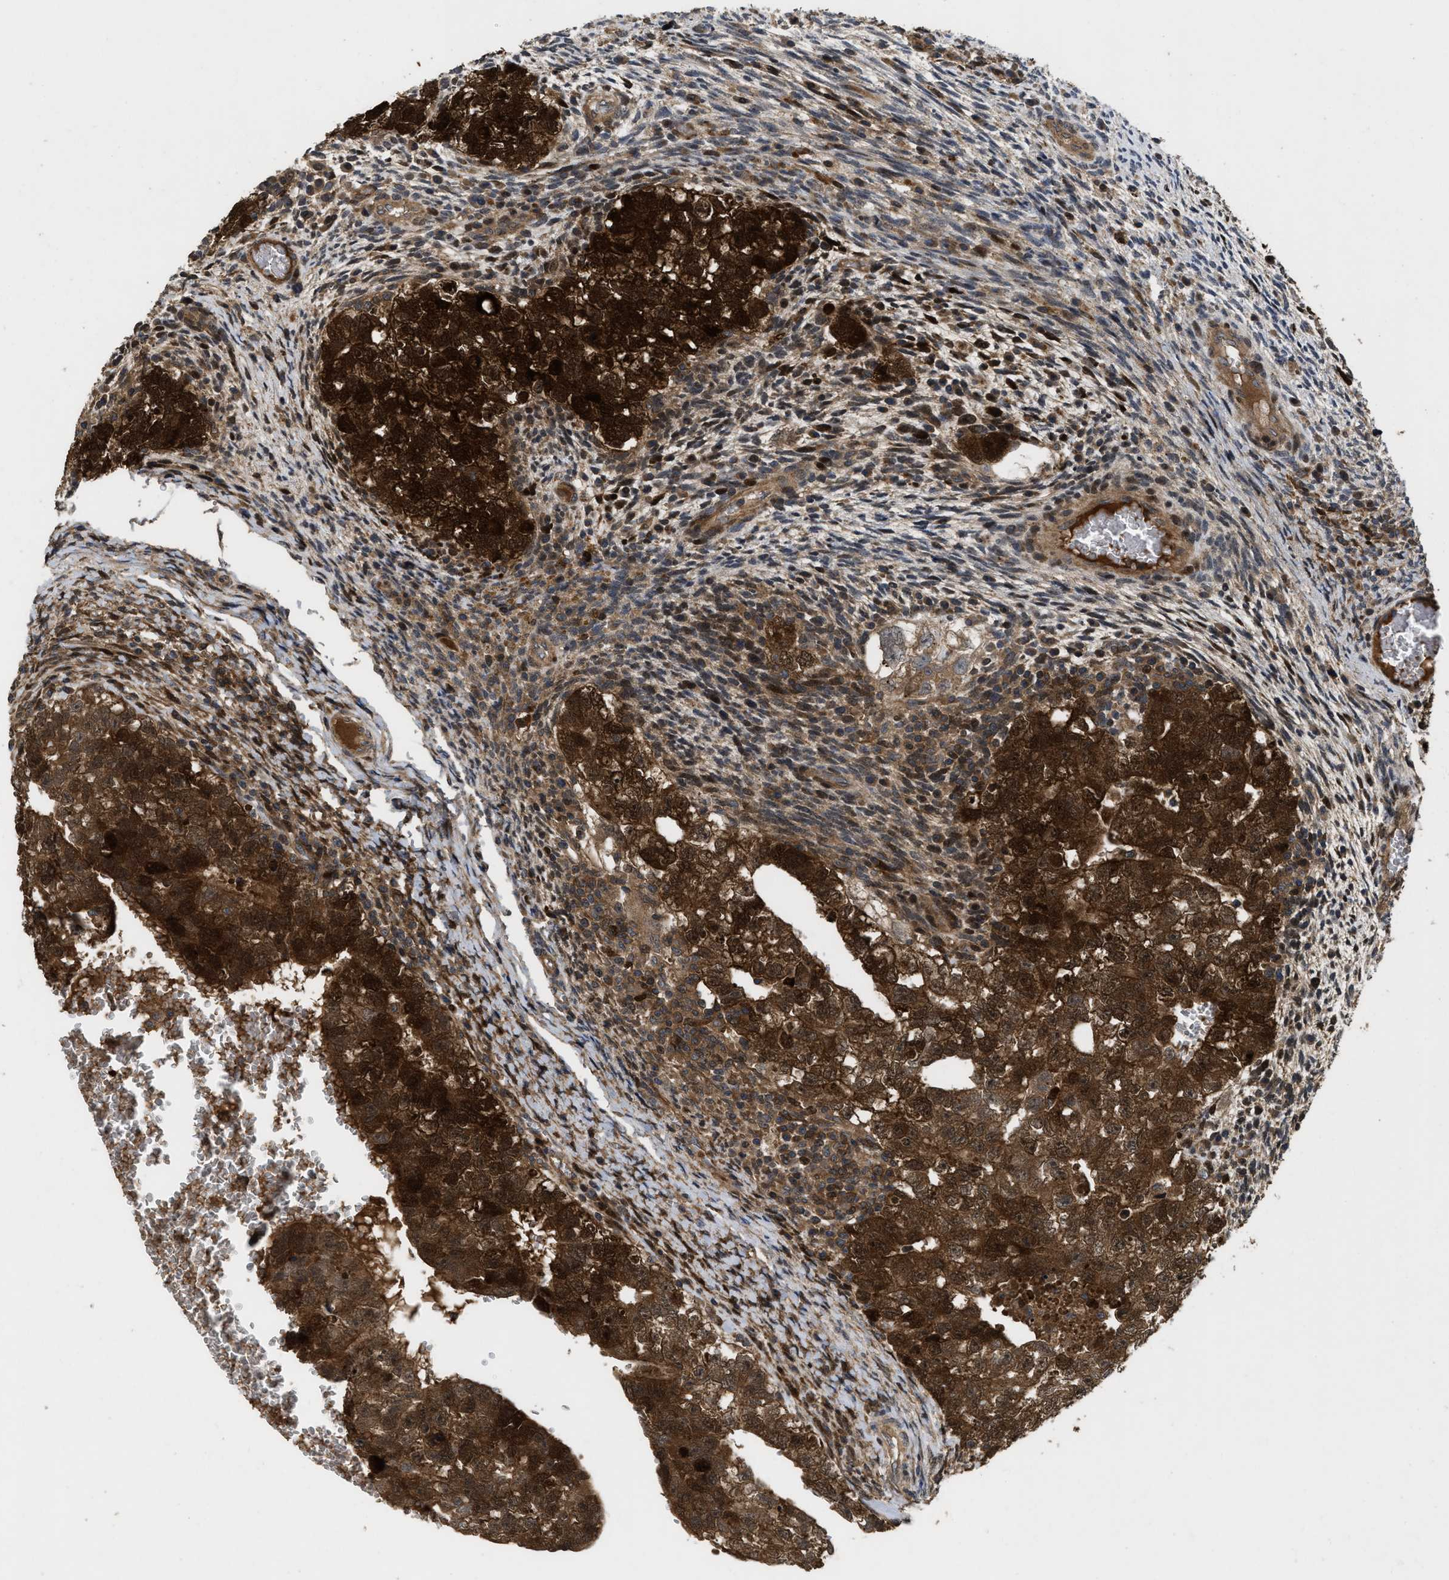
{"staining": {"intensity": "strong", "quantity": ">75%", "location": "cytoplasmic/membranous,nuclear"}, "tissue": "testis cancer", "cell_type": "Tumor cells", "image_type": "cancer", "snomed": [{"axis": "morphology", "description": "Seminoma, NOS"}, {"axis": "morphology", "description": "Carcinoma, Embryonal, NOS"}, {"axis": "topography", "description": "Testis"}], "caption": "Protein positivity by IHC reveals strong cytoplasmic/membranous and nuclear positivity in approximately >75% of tumor cells in testis seminoma. The protein of interest is stained brown, and the nuclei are stained in blue (DAB IHC with brightfield microscopy, high magnification).", "gene": "CBR3", "patient": {"sex": "male", "age": 38}}